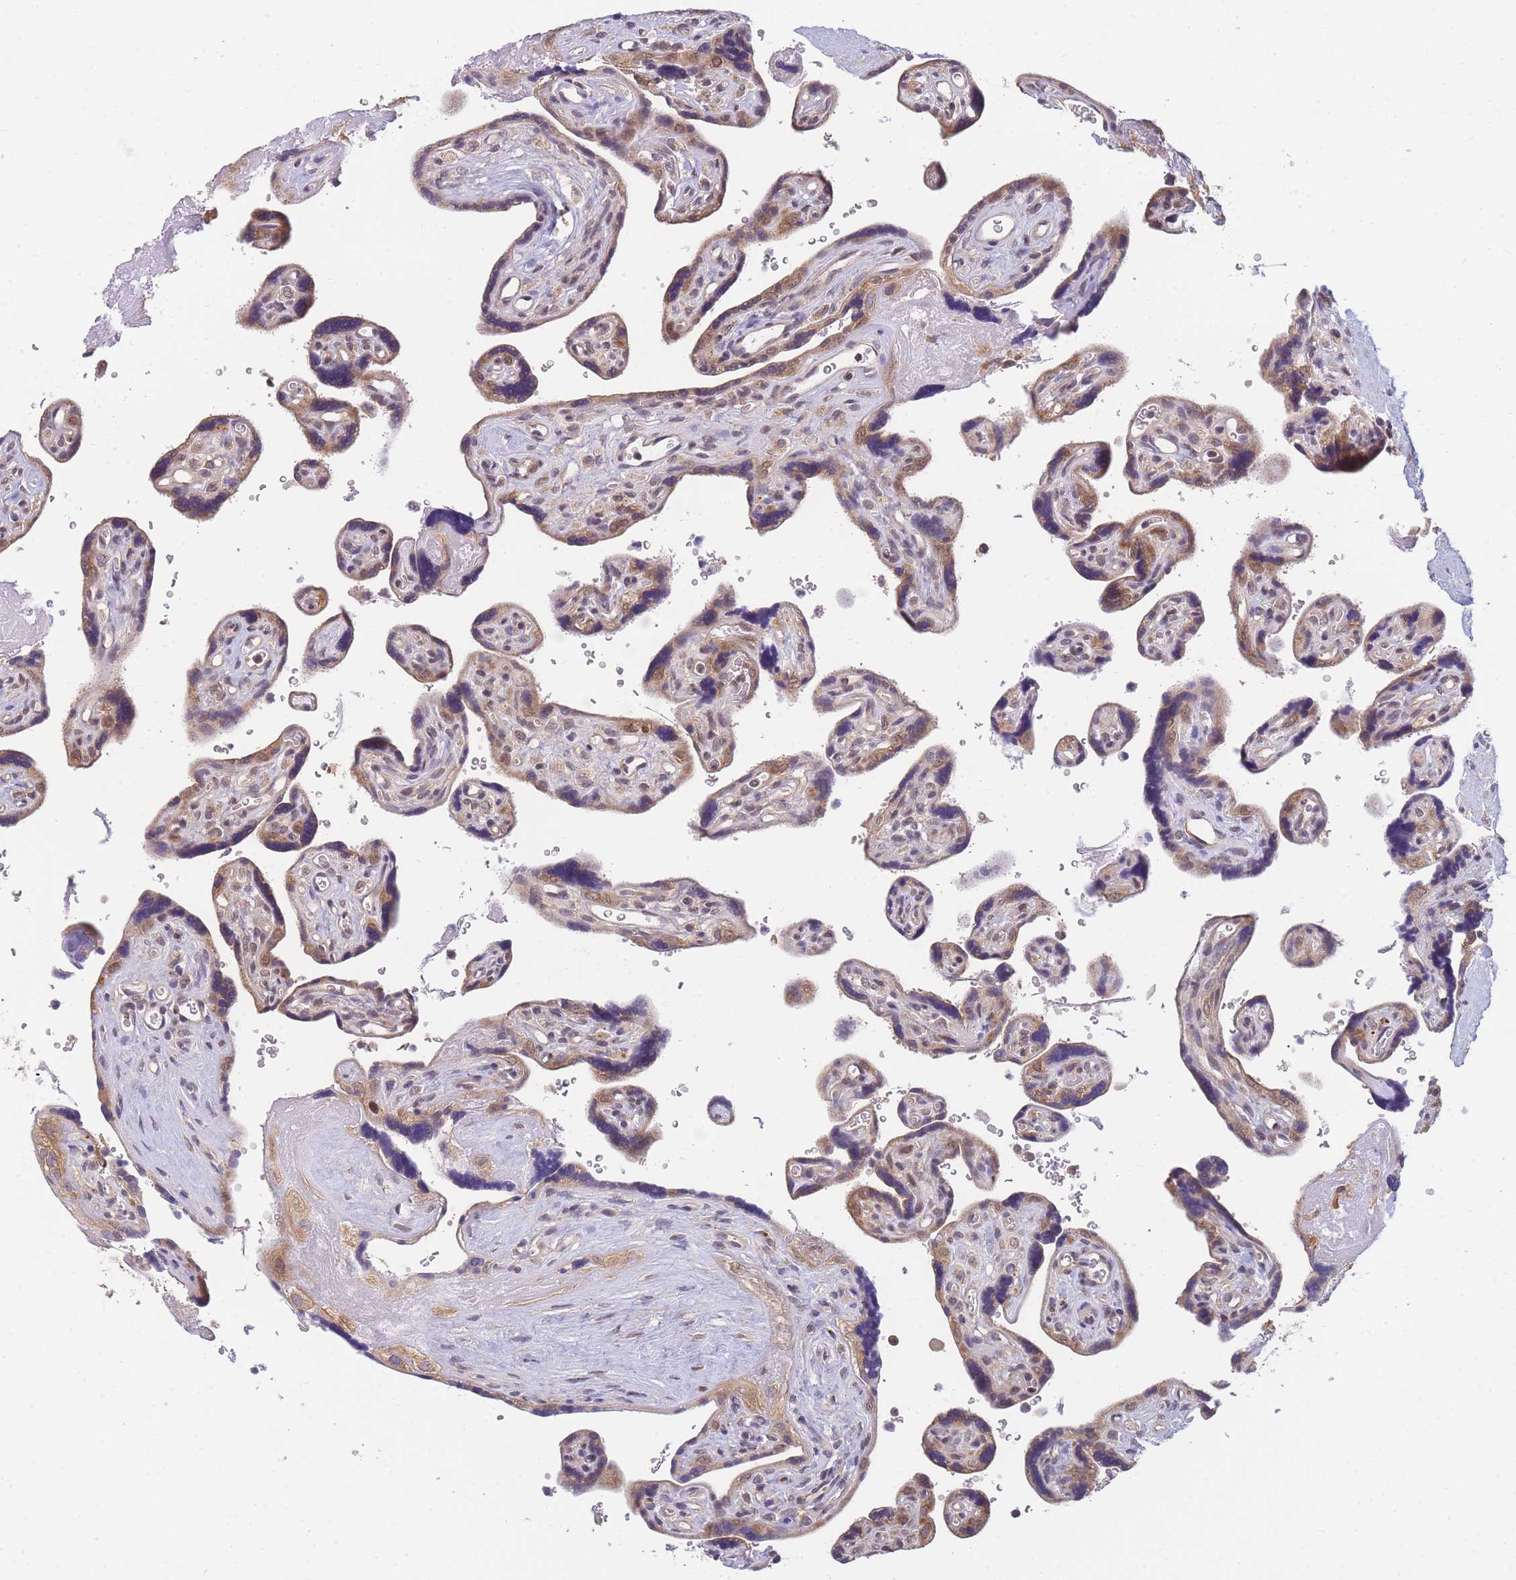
{"staining": {"intensity": "moderate", "quantity": ">75%", "location": "cytoplasmic/membranous"}, "tissue": "placenta", "cell_type": "Decidual cells", "image_type": "normal", "snomed": [{"axis": "morphology", "description": "Normal tissue, NOS"}, {"axis": "topography", "description": "Placenta"}], "caption": "The micrograph demonstrates staining of unremarkable placenta, revealing moderate cytoplasmic/membranous protein staining (brown color) within decidual cells. (IHC, brightfield microscopy, high magnification).", "gene": "ENSG00000276345", "patient": {"sex": "female", "age": 39}}